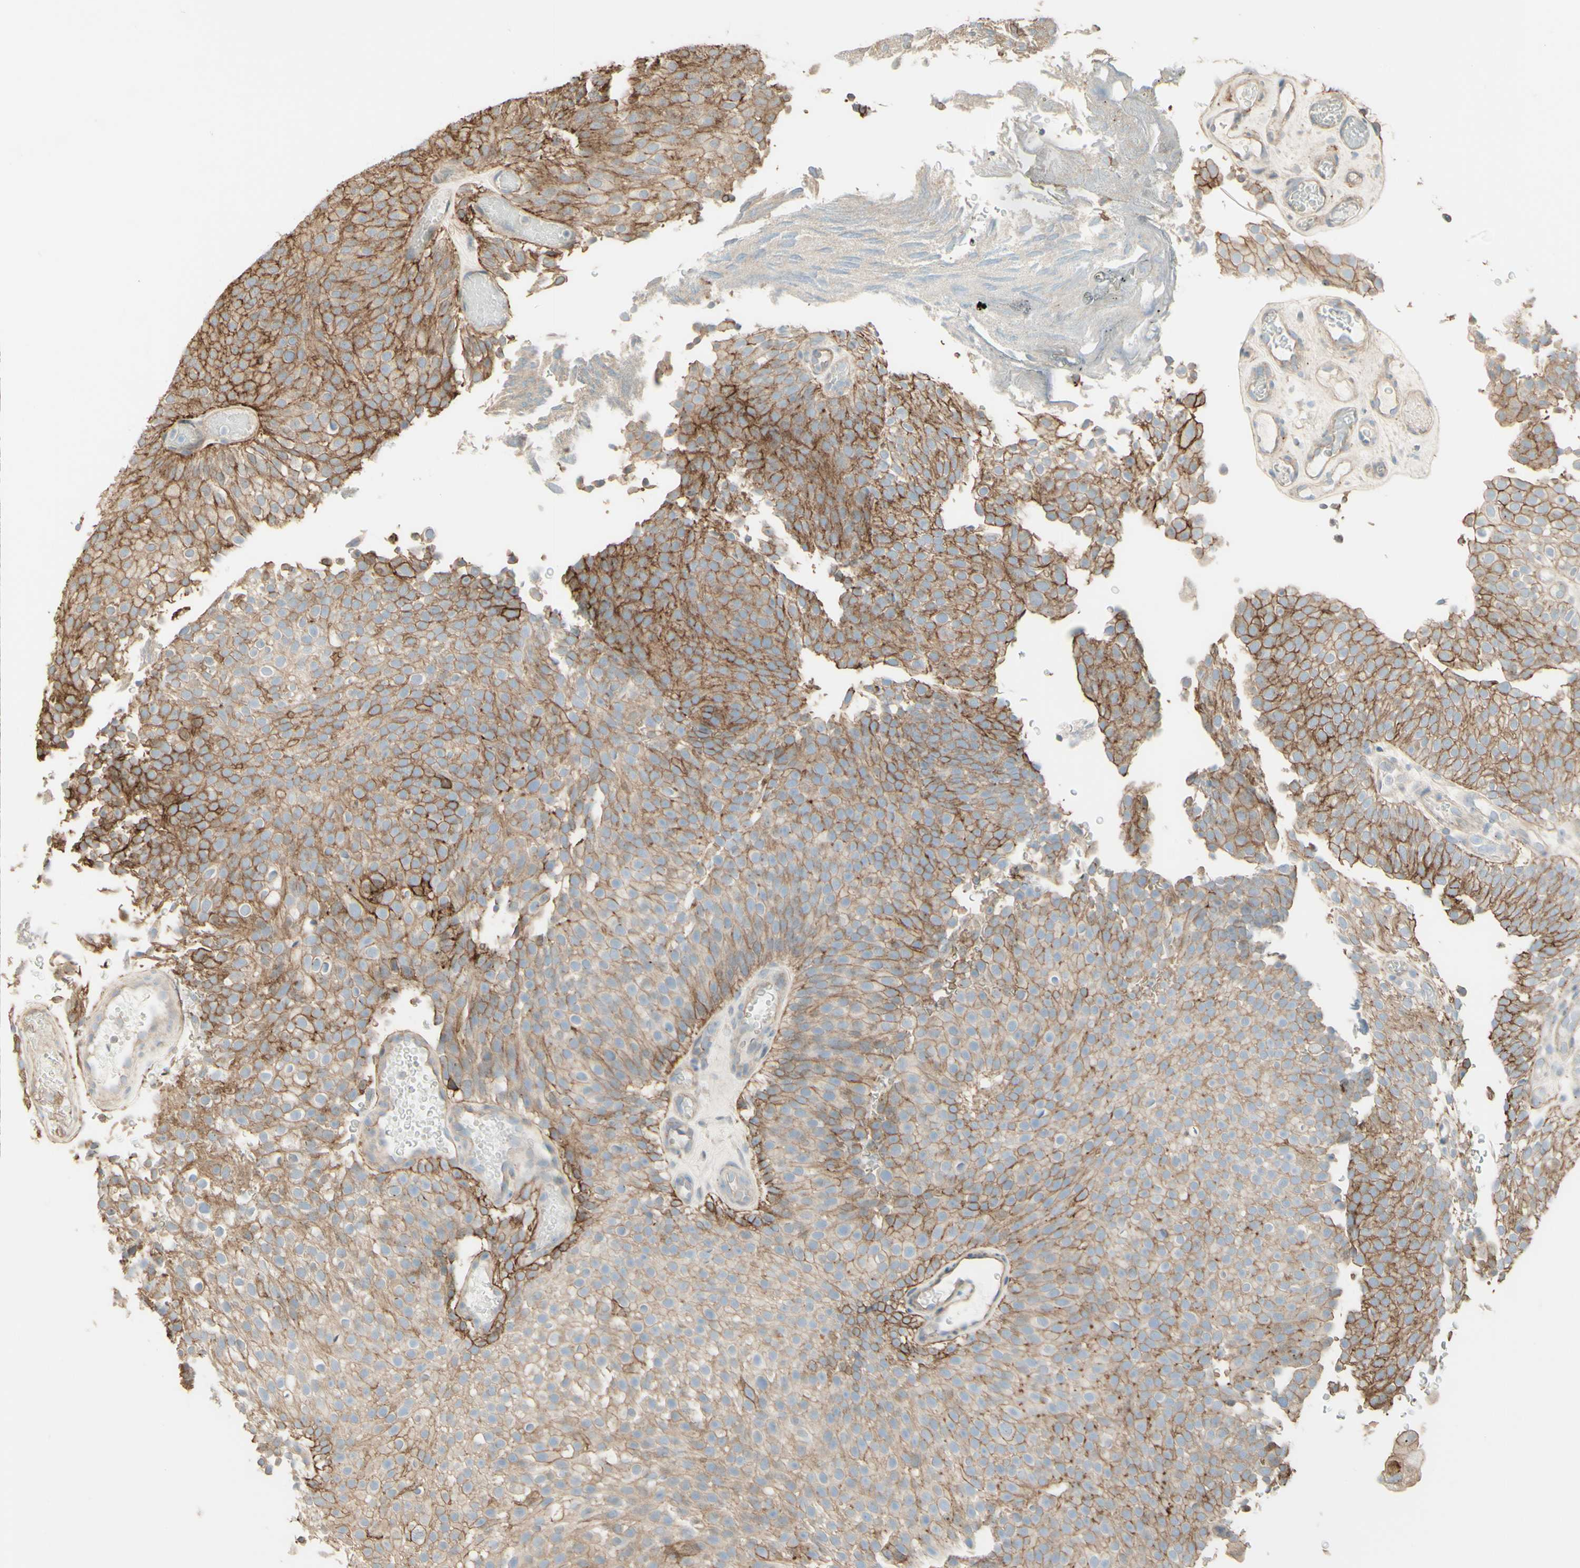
{"staining": {"intensity": "moderate", "quantity": ">75%", "location": "cytoplasmic/membranous"}, "tissue": "urothelial cancer", "cell_type": "Tumor cells", "image_type": "cancer", "snomed": [{"axis": "morphology", "description": "Urothelial carcinoma, Low grade"}, {"axis": "topography", "description": "Urinary bladder"}], "caption": "Low-grade urothelial carcinoma stained with immunohistochemistry demonstrates moderate cytoplasmic/membranous positivity in about >75% of tumor cells.", "gene": "RNF149", "patient": {"sex": "male", "age": 78}}